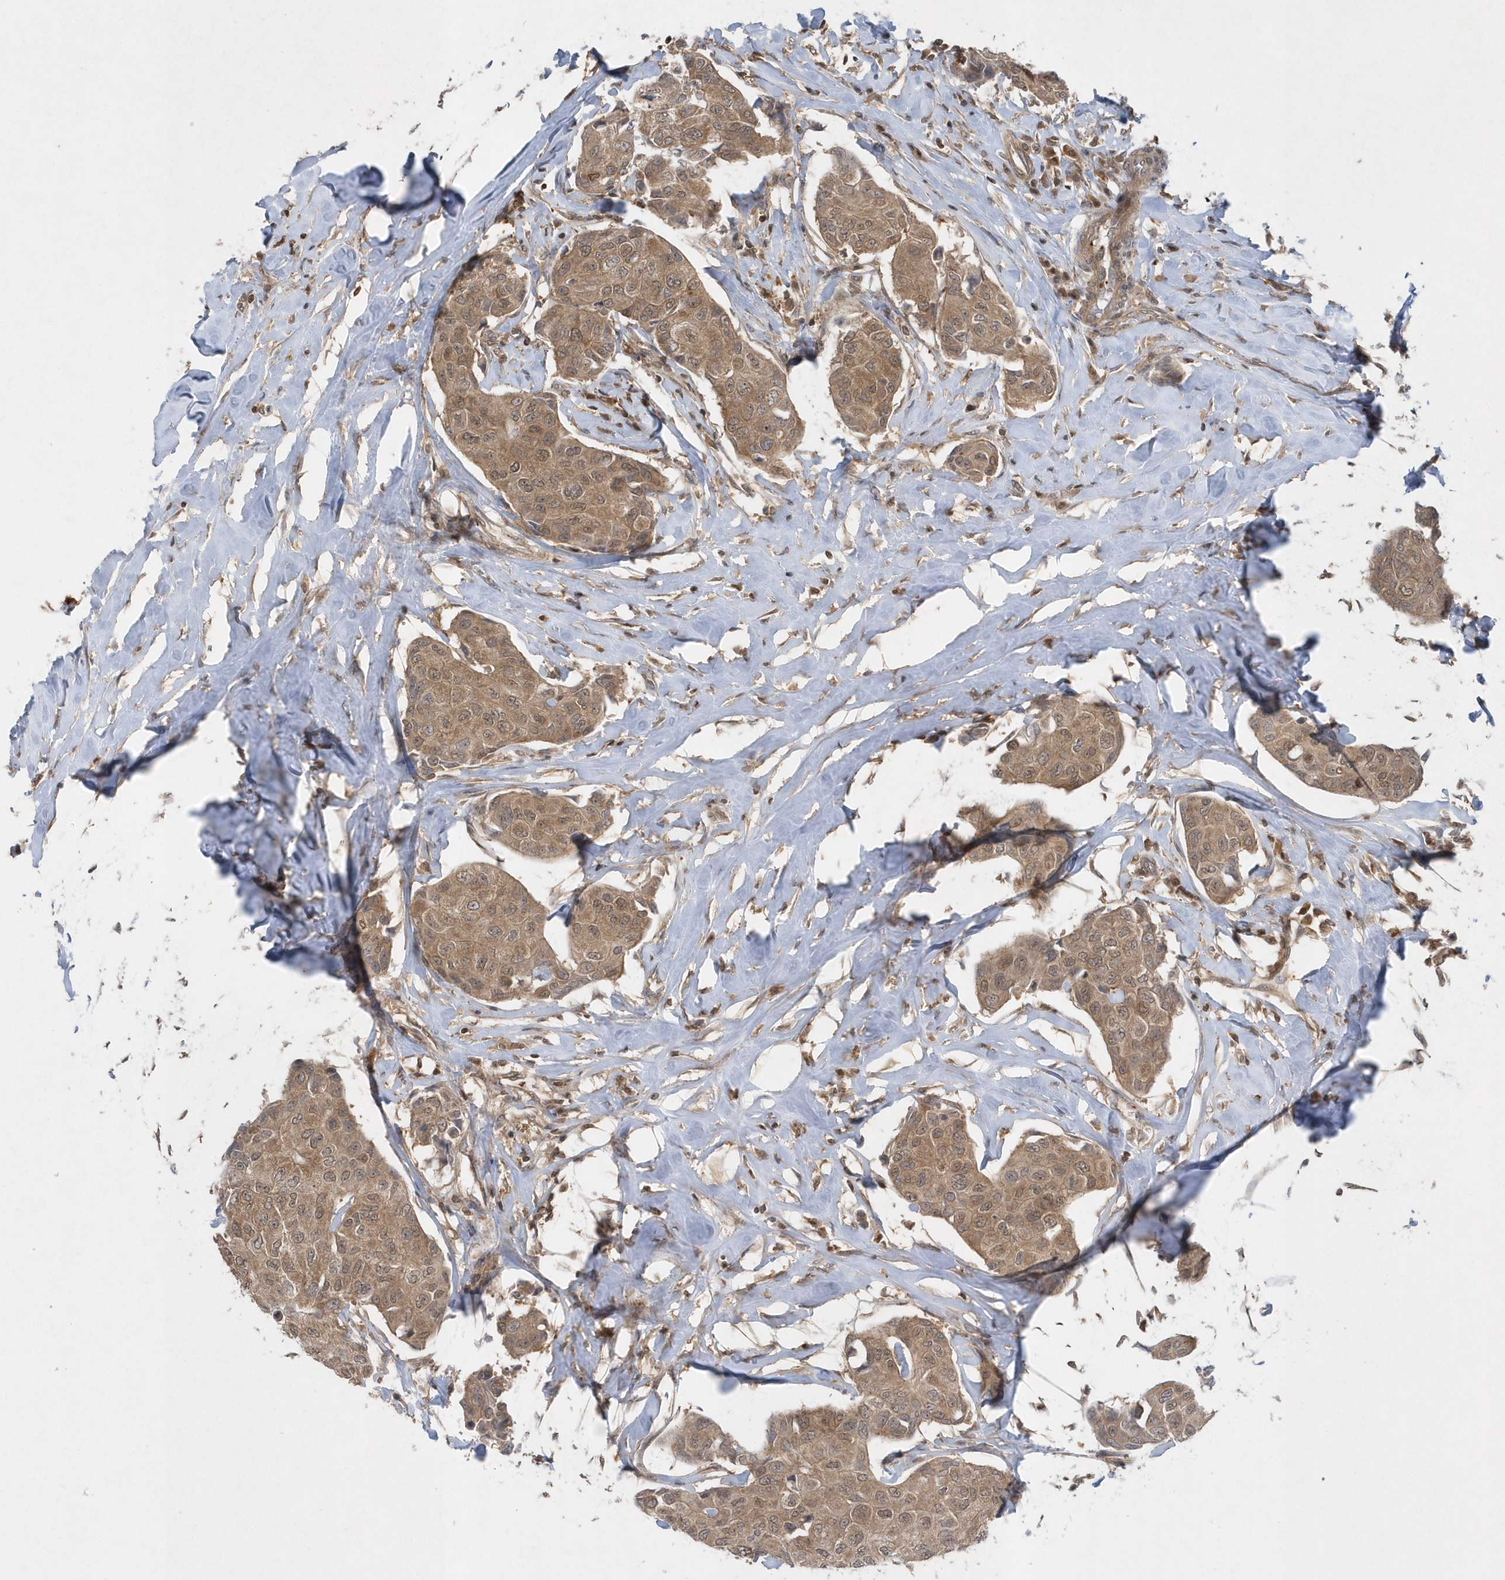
{"staining": {"intensity": "moderate", "quantity": ">75%", "location": "cytoplasmic/membranous,nuclear"}, "tissue": "breast cancer", "cell_type": "Tumor cells", "image_type": "cancer", "snomed": [{"axis": "morphology", "description": "Duct carcinoma"}, {"axis": "topography", "description": "Breast"}], "caption": "Human breast infiltrating ductal carcinoma stained with a protein marker shows moderate staining in tumor cells.", "gene": "ACYP1", "patient": {"sex": "female", "age": 80}}